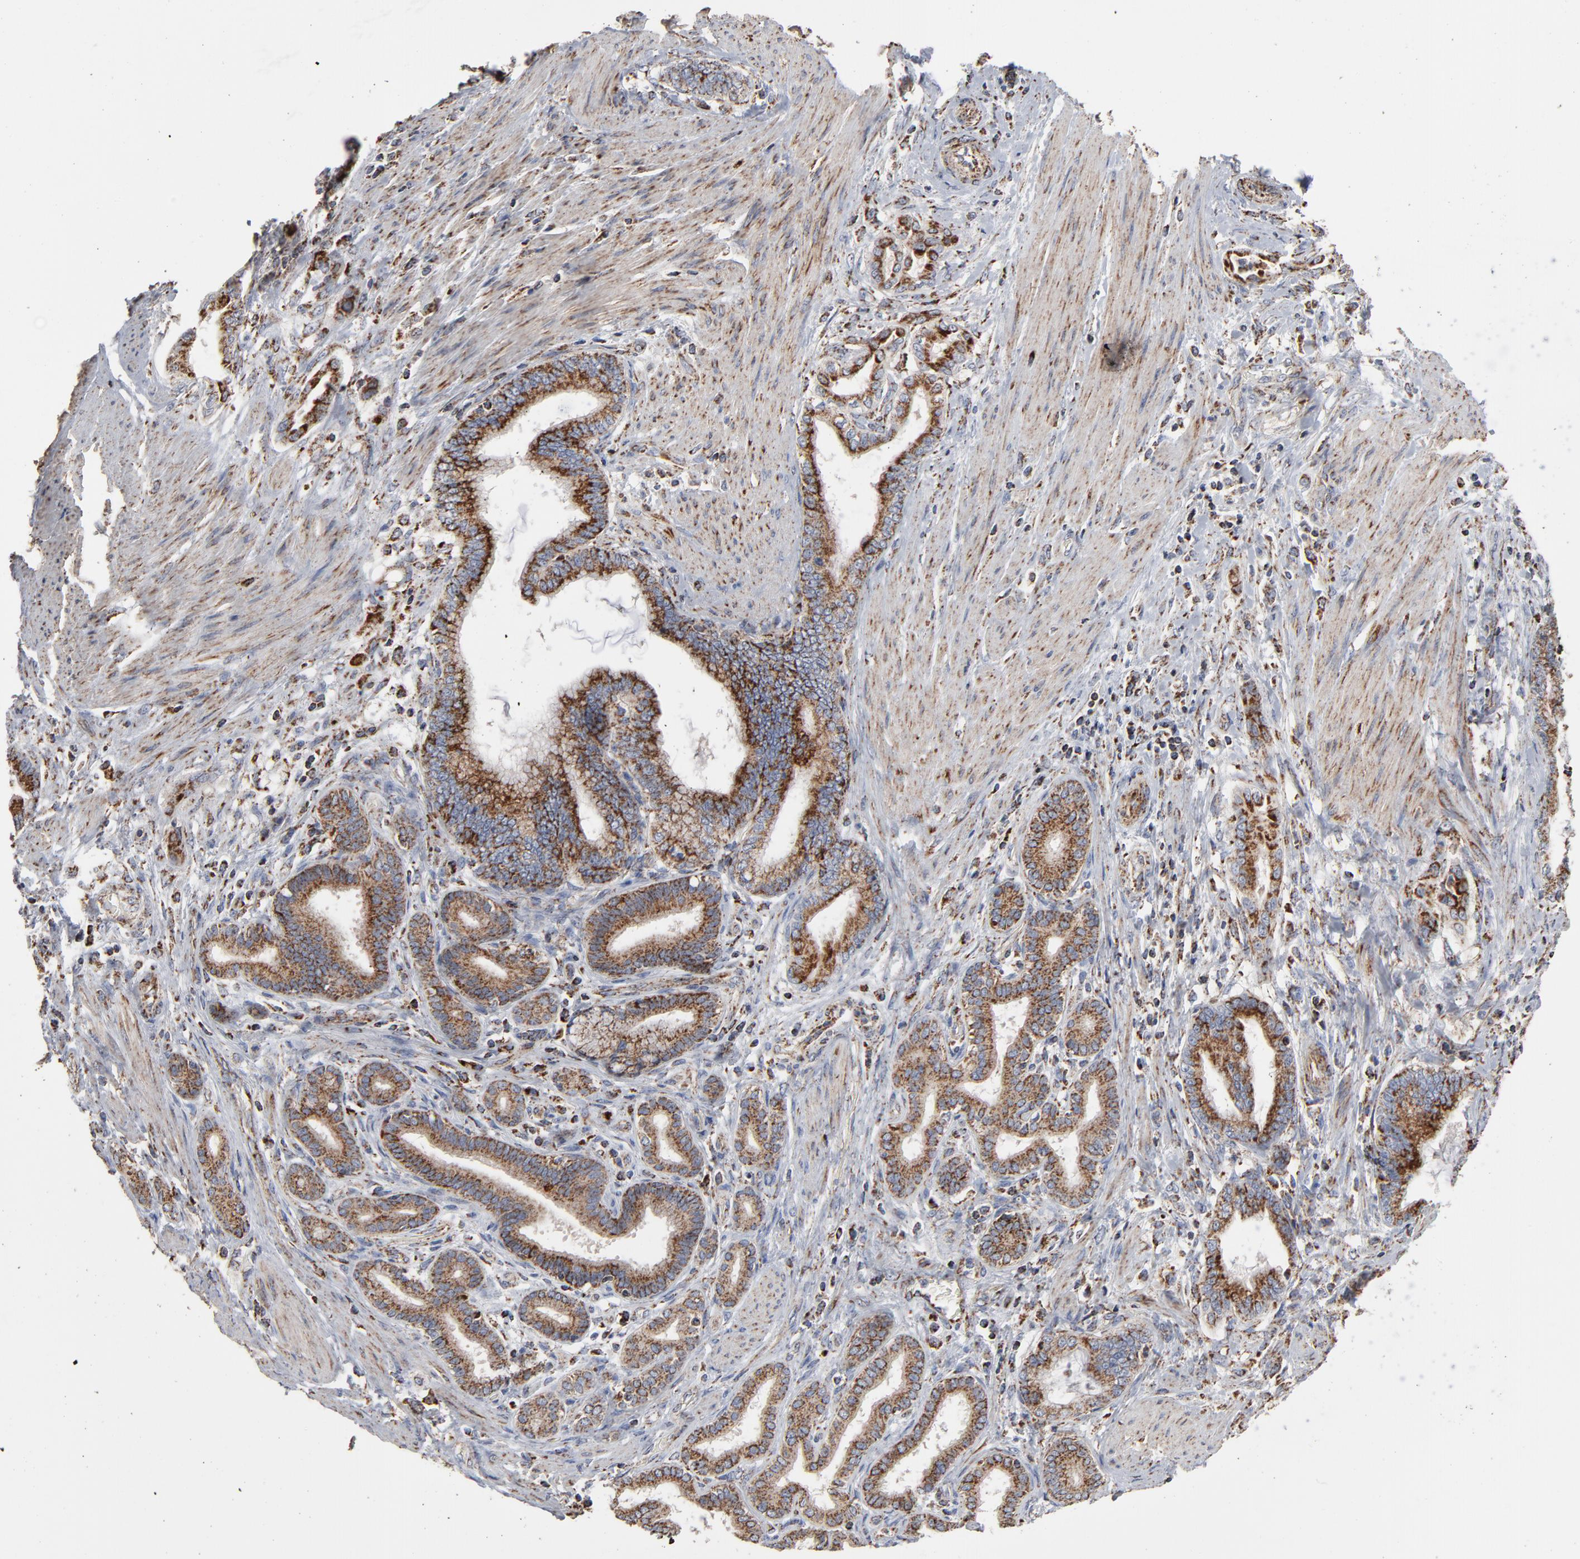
{"staining": {"intensity": "strong", "quantity": ">75%", "location": "cytoplasmic/membranous"}, "tissue": "pancreatic cancer", "cell_type": "Tumor cells", "image_type": "cancer", "snomed": [{"axis": "morphology", "description": "Adenocarcinoma, NOS"}, {"axis": "topography", "description": "Pancreas"}], "caption": "Pancreatic adenocarcinoma was stained to show a protein in brown. There is high levels of strong cytoplasmic/membranous positivity in approximately >75% of tumor cells.", "gene": "UQCRC1", "patient": {"sex": "female", "age": 64}}